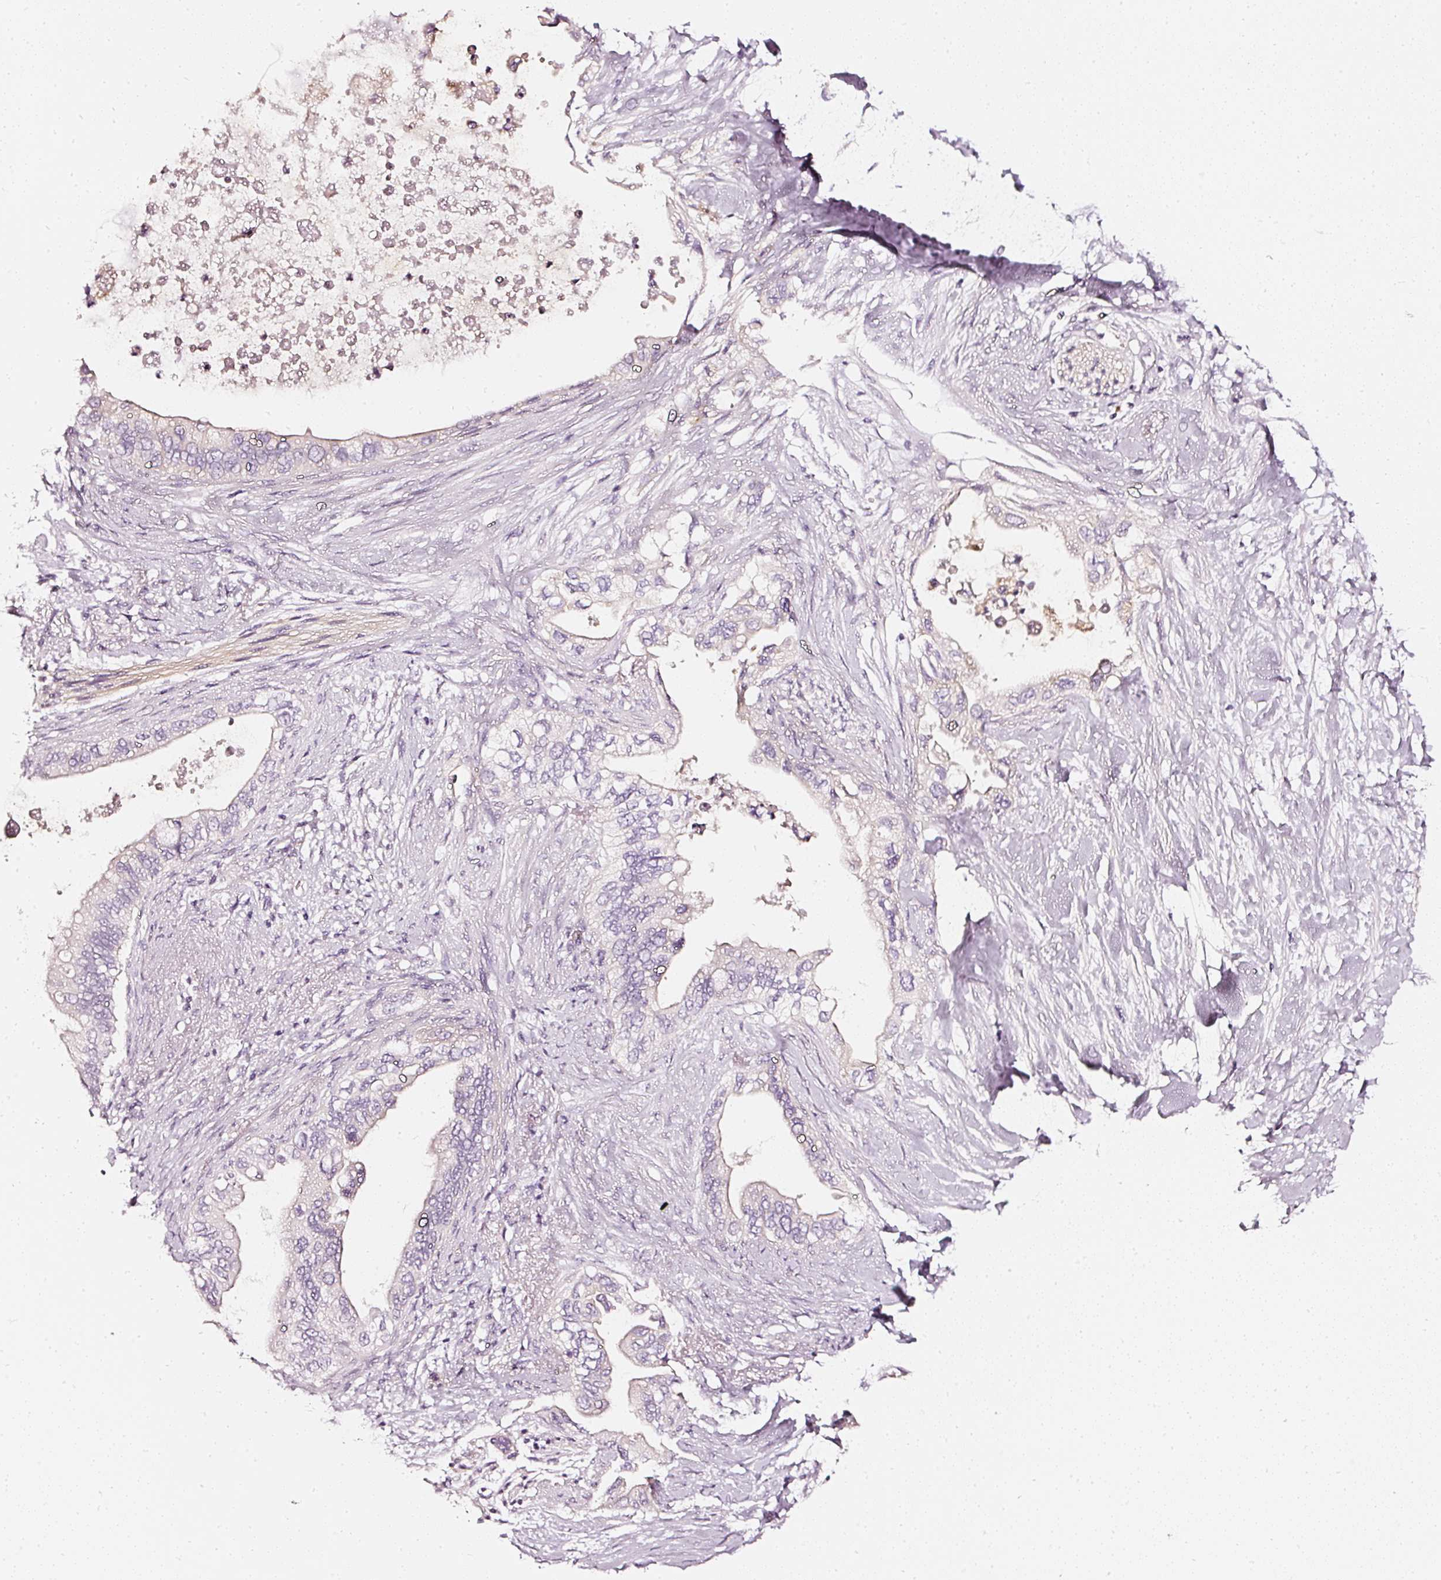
{"staining": {"intensity": "negative", "quantity": "none", "location": "none"}, "tissue": "pancreatic cancer", "cell_type": "Tumor cells", "image_type": "cancer", "snomed": [{"axis": "morphology", "description": "Adenocarcinoma, NOS"}, {"axis": "topography", "description": "Pancreas"}], "caption": "Immunohistochemistry (IHC) histopathology image of human pancreatic adenocarcinoma stained for a protein (brown), which exhibits no staining in tumor cells. Brightfield microscopy of immunohistochemistry (IHC) stained with DAB (3,3'-diaminobenzidine) (brown) and hematoxylin (blue), captured at high magnification.", "gene": "CNP", "patient": {"sex": "female", "age": 56}}